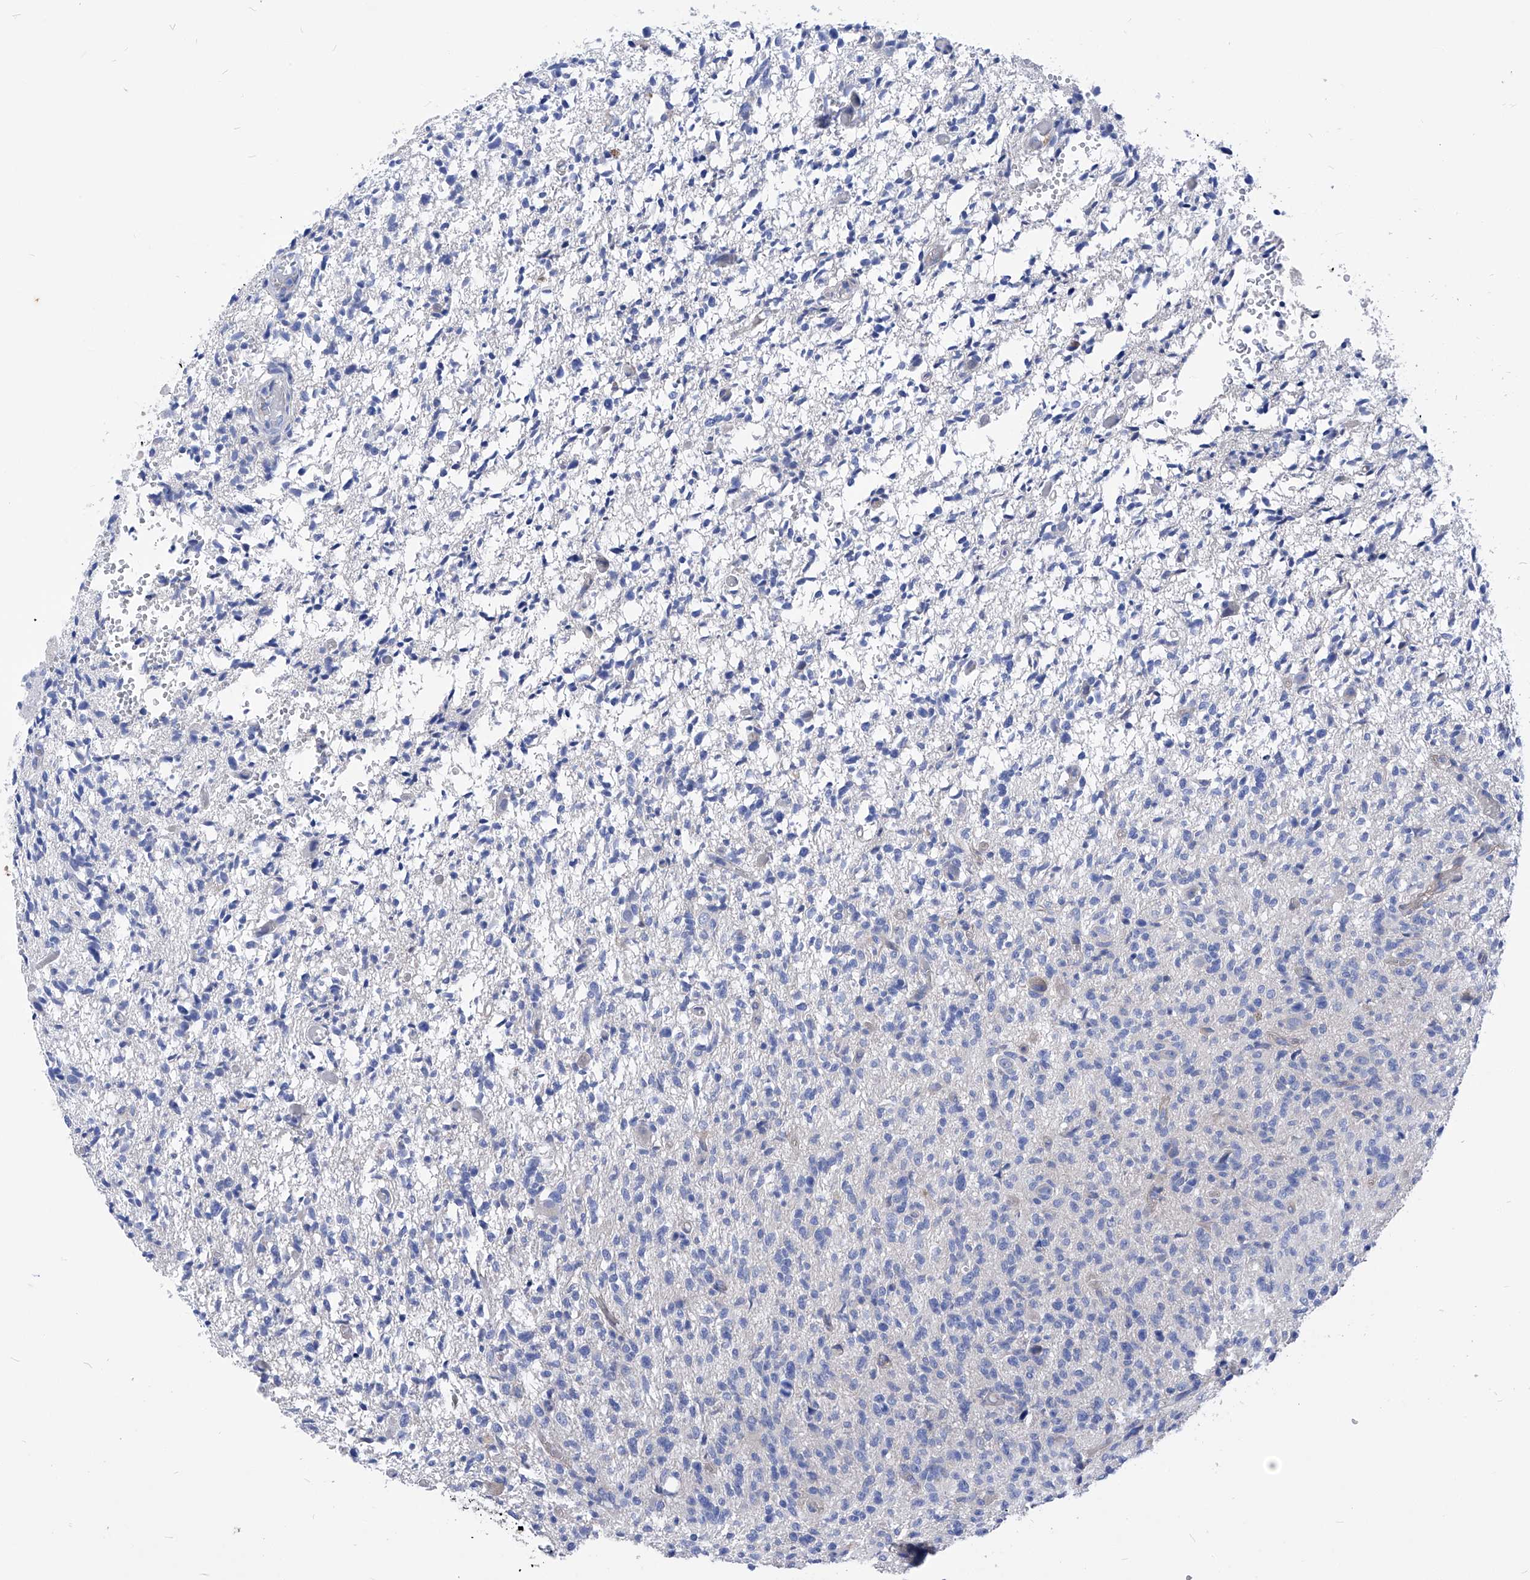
{"staining": {"intensity": "negative", "quantity": "none", "location": "none"}, "tissue": "glioma", "cell_type": "Tumor cells", "image_type": "cancer", "snomed": [{"axis": "morphology", "description": "Glioma, malignant, High grade"}, {"axis": "topography", "description": "Brain"}], "caption": "DAB (3,3'-diaminobenzidine) immunohistochemical staining of malignant glioma (high-grade) demonstrates no significant expression in tumor cells. Nuclei are stained in blue.", "gene": "XPNPEP1", "patient": {"sex": "female", "age": 57}}